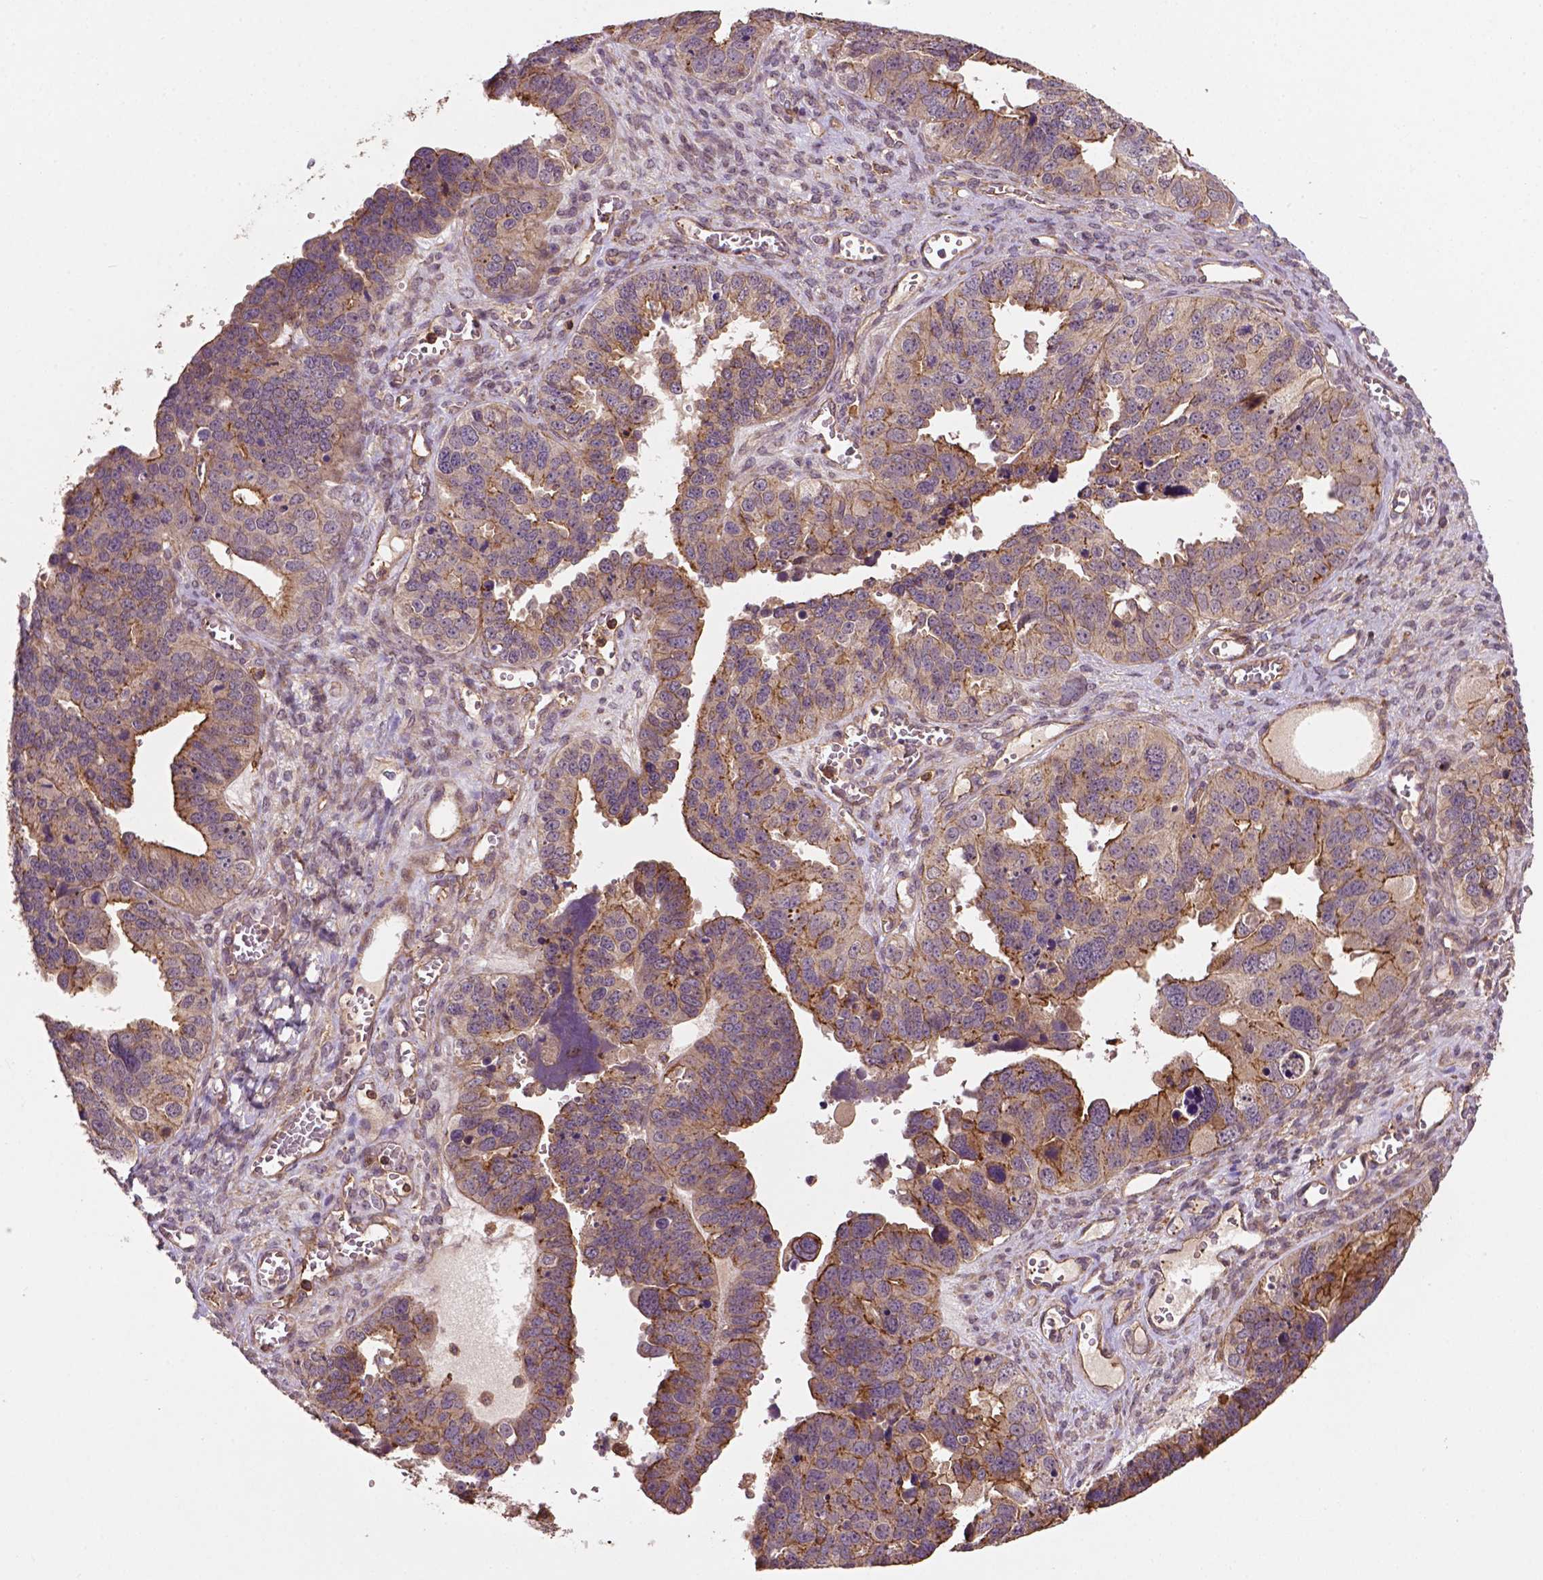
{"staining": {"intensity": "moderate", "quantity": "25%-75%", "location": "cytoplasmic/membranous"}, "tissue": "ovarian cancer", "cell_type": "Tumor cells", "image_type": "cancer", "snomed": [{"axis": "morphology", "description": "Cystadenocarcinoma, serous, NOS"}, {"axis": "topography", "description": "Ovary"}], "caption": "The image displays a brown stain indicating the presence of a protein in the cytoplasmic/membranous of tumor cells in ovarian serous cystadenocarcinoma.", "gene": "ZMYND19", "patient": {"sex": "female", "age": 76}}